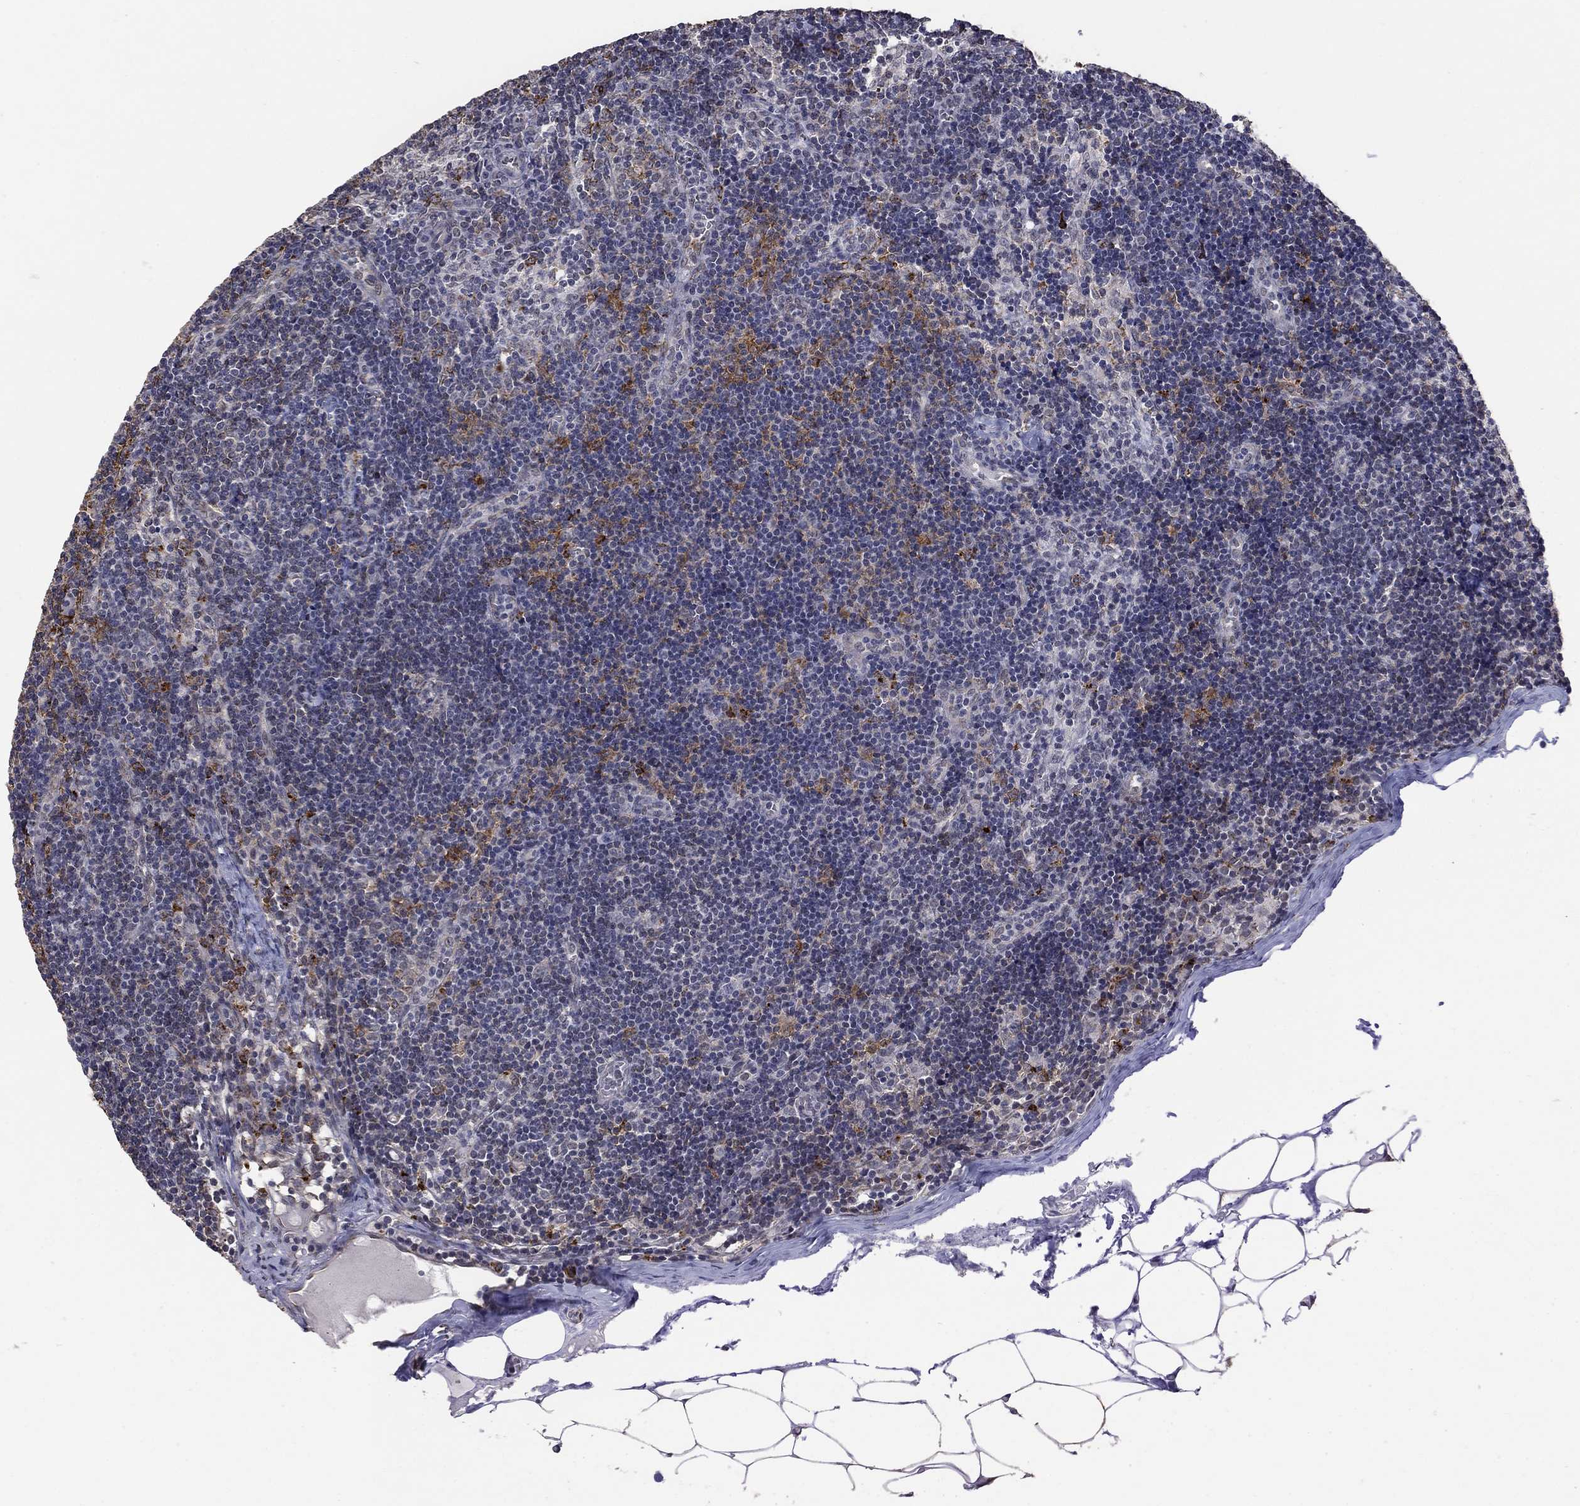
{"staining": {"intensity": "moderate", "quantity": "<25%", "location": "cytoplasmic/membranous"}, "tissue": "lymph node", "cell_type": "Non-germinal center cells", "image_type": "normal", "snomed": [{"axis": "morphology", "description": "Normal tissue, NOS"}, {"axis": "topography", "description": "Lymph node"}], "caption": "Non-germinal center cells display low levels of moderate cytoplasmic/membranous positivity in about <25% of cells in unremarkable human lymph node. Using DAB (3,3'-diaminobenzidine) (brown) and hematoxylin (blue) stains, captured at high magnification using brightfield microscopy.", "gene": "GRIA3", "patient": {"sex": "female", "age": 51}}